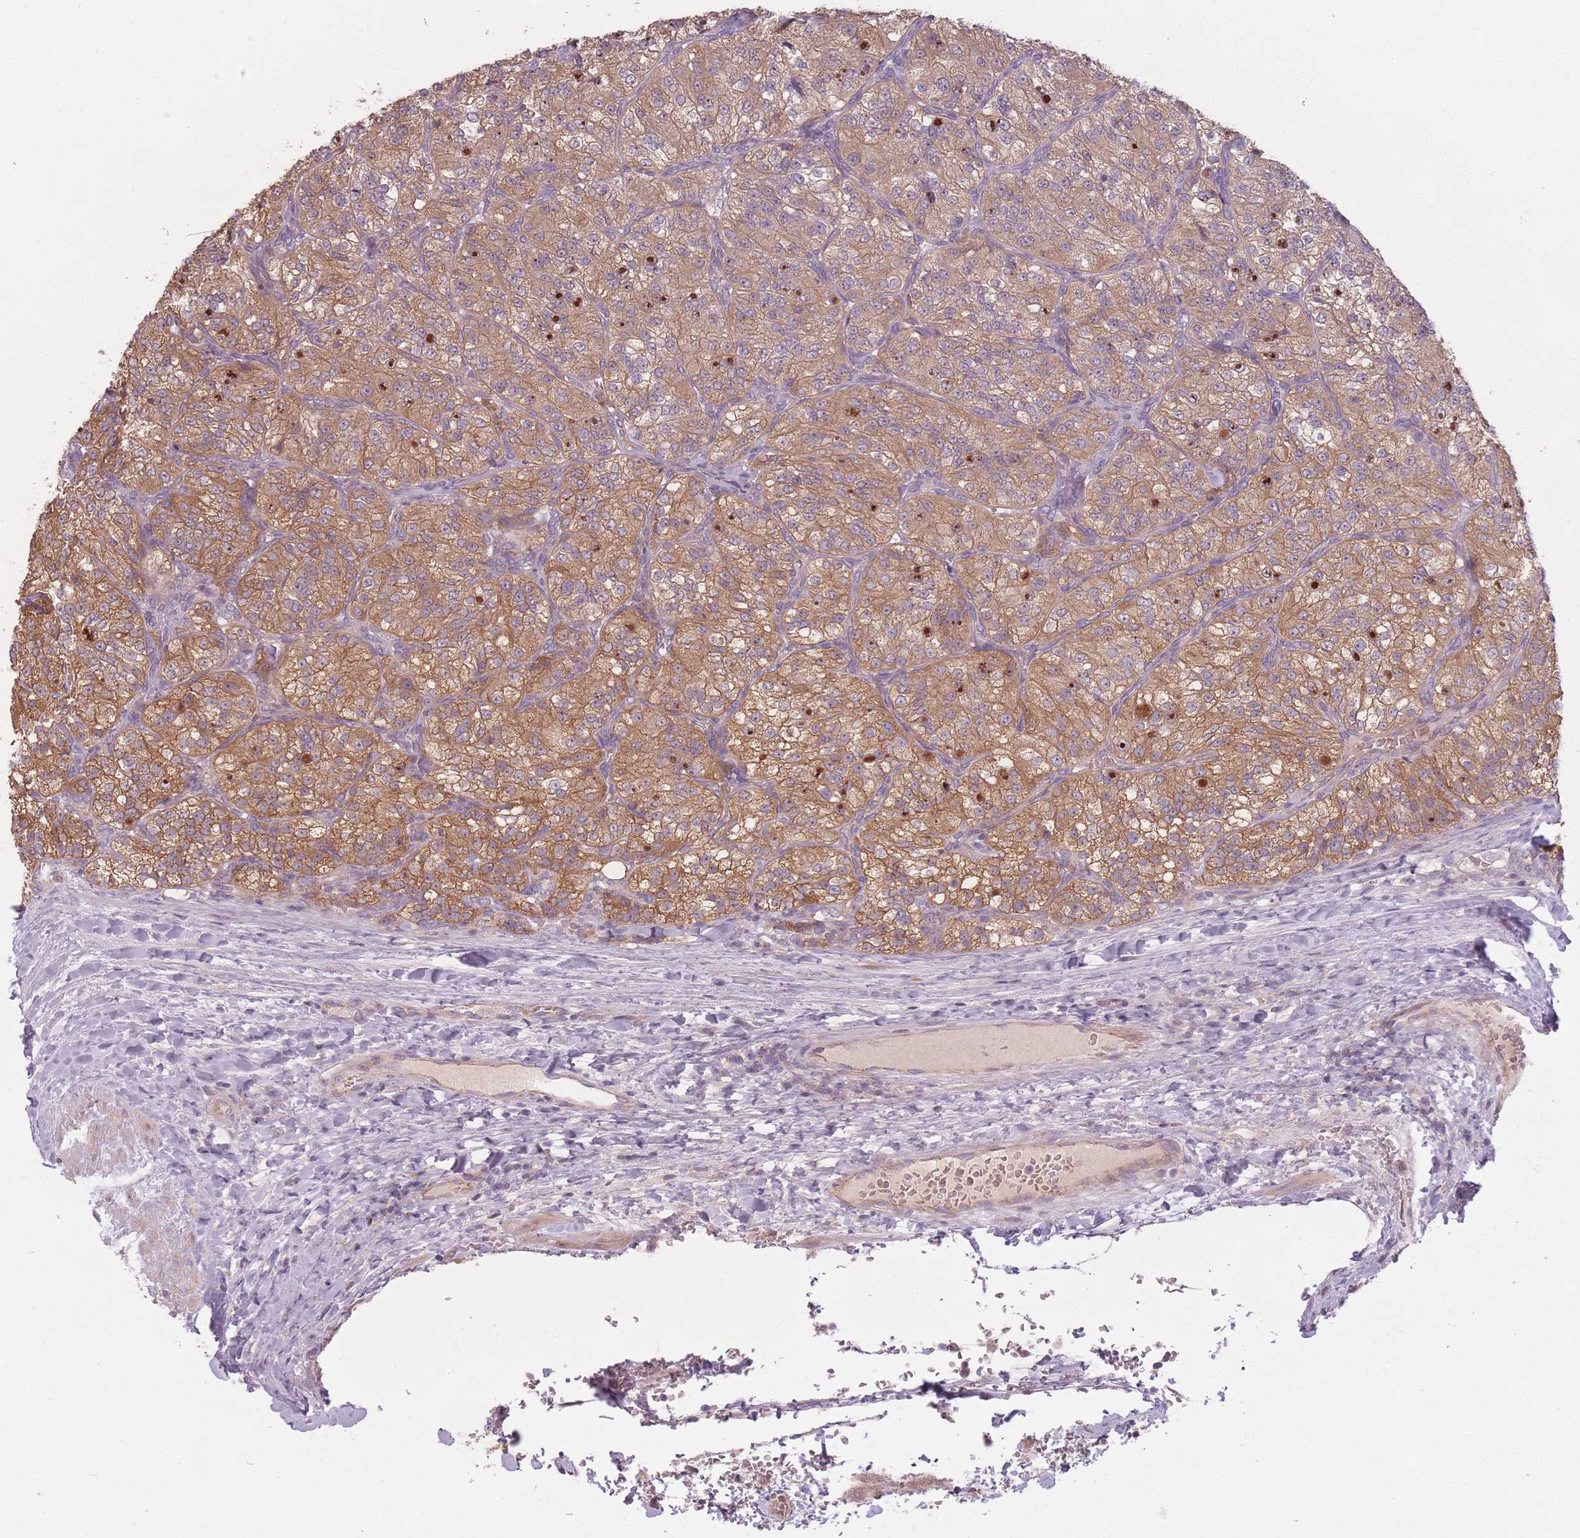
{"staining": {"intensity": "moderate", "quantity": ">75%", "location": "cytoplasmic/membranous"}, "tissue": "renal cancer", "cell_type": "Tumor cells", "image_type": "cancer", "snomed": [{"axis": "morphology", "description": "Adenocarcinoma, NOS"}, {"axis": "topography", "description": "Kidney"}], "caption": "Moderate cytoplasmic/membranous positivity is appreciated in about >75% of tumor cells in renal cancer (adenocarcinoma).", "gene": "NT5DC2", "patient": {"sex": "female", "age": 63}}